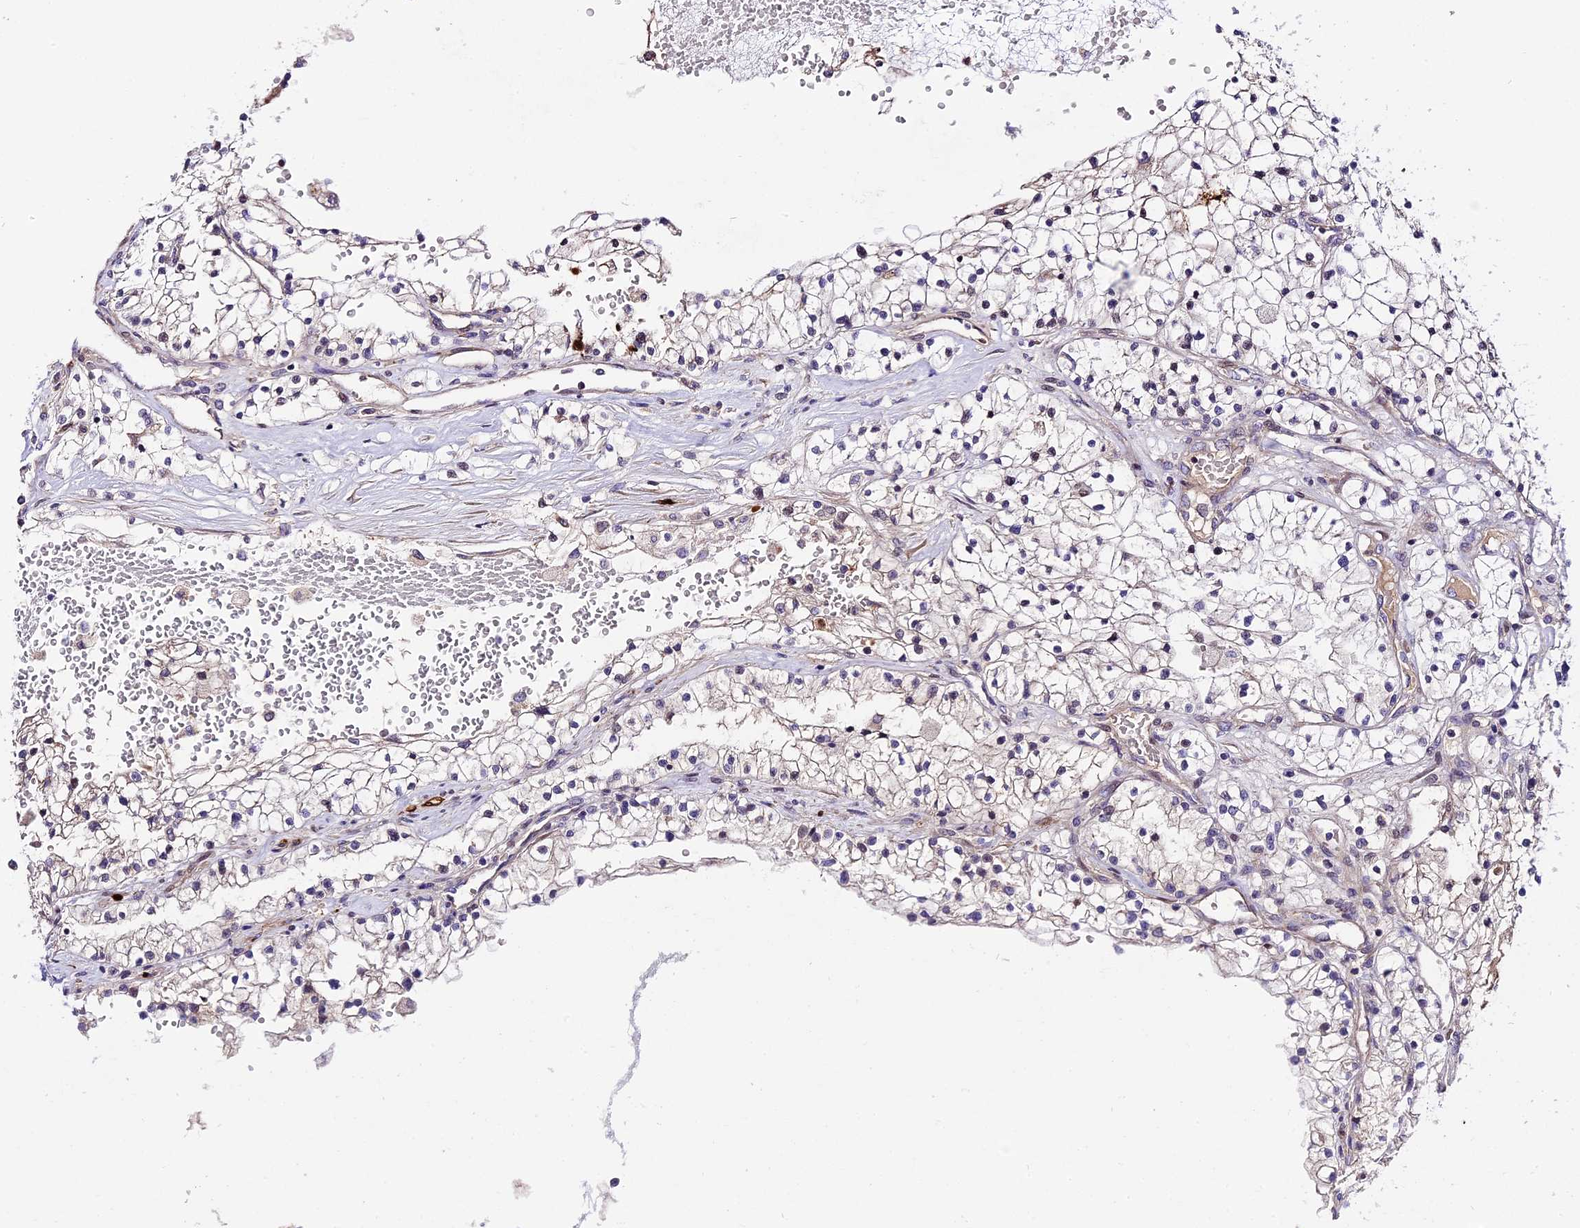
{"staining": {"intensity": "negative", "quantity": "none", "location": "none"}, "tissue": "renal cancer", "cell_type": "Tumor cells", "image_type": "cancer", "snomed": [{"axis": "morphology", "description": "Normal tissue, NOS"}, {"axis": "morphology", "description": "Adenocarcinoma, NOS"}, {"axis": "topography", "description": "Kidney"}], "caption": "DAB (3,3'-diaminobenzidine) immunohistochemical staining of renal cancer exhibits no significant expression in tumor cells.", "gene": "MAP3K7CL", "patient": {"sex": "male", "age": 68}}